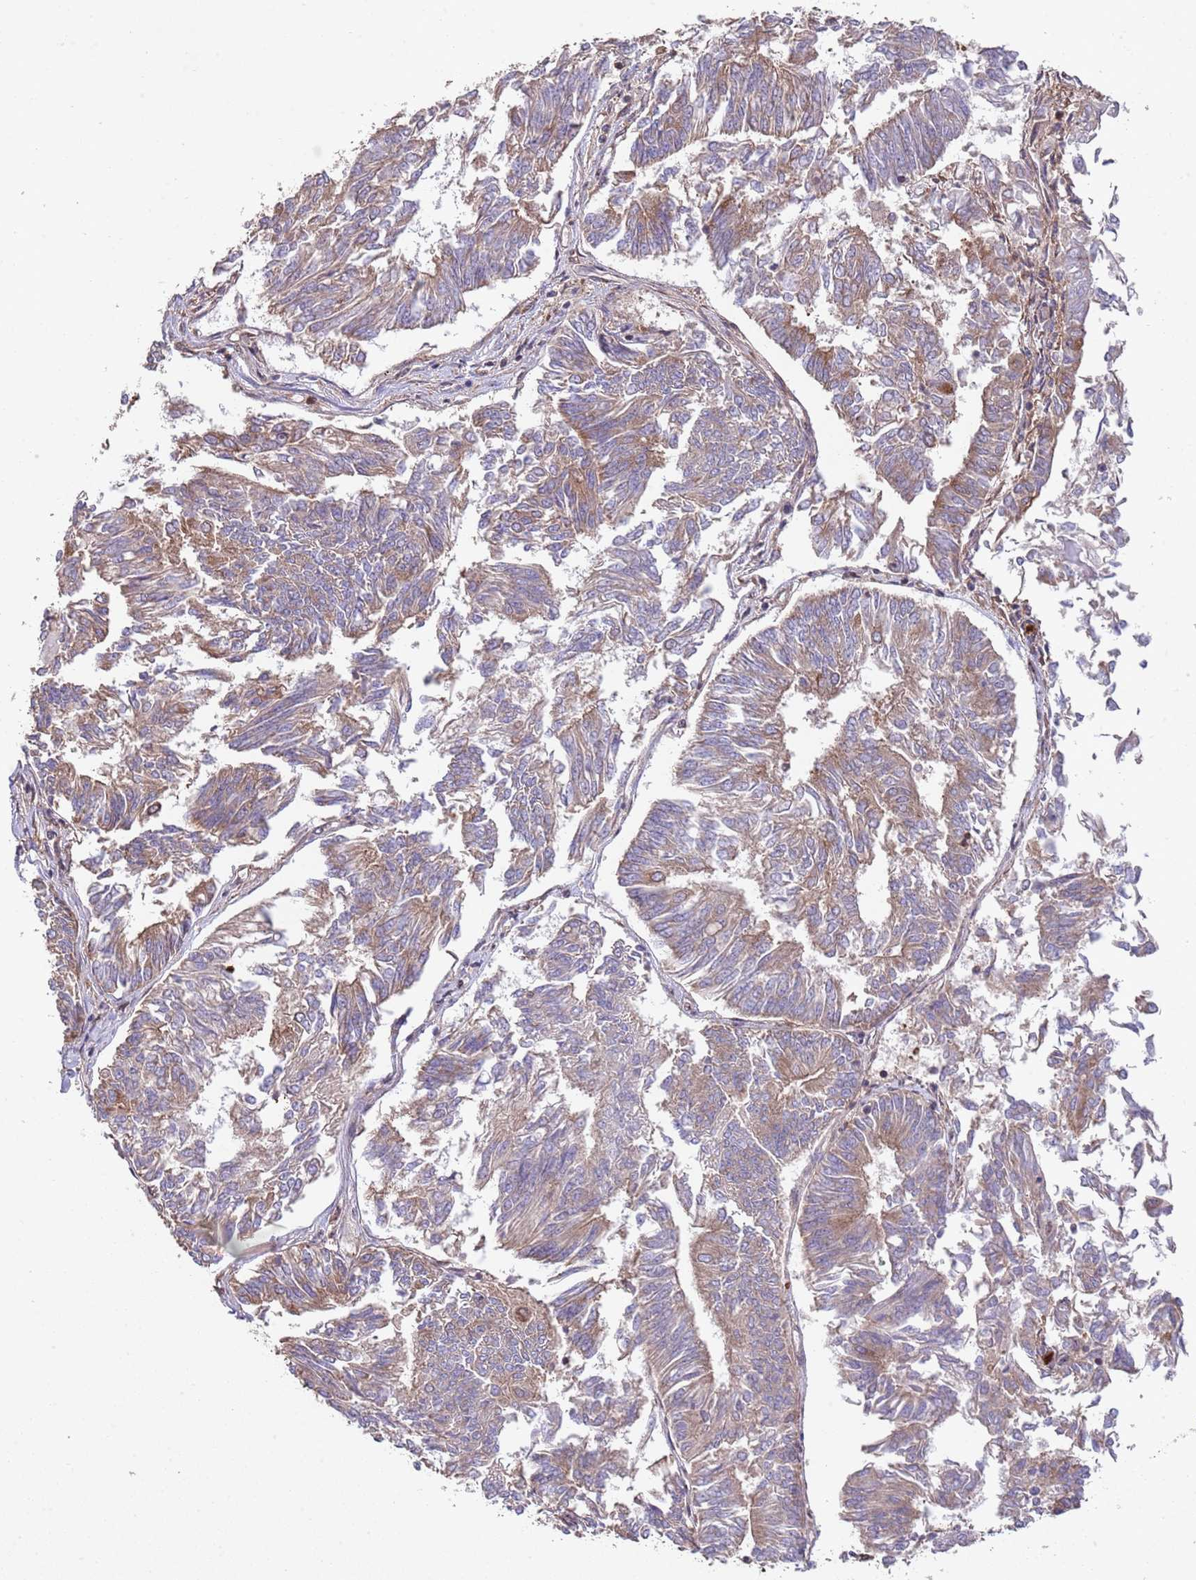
{"staining": {"intensity": "weak", "quantity": "25%-75%", "location": "cytoplasmic/membranous"}, "tissue": "endometrial cancer", "cell_type": "Tumor cells", "image_type": "cancer", "snomed": [{"axis": "morphology", "description": "Adenocarcinoma, NOS"}, {"axis": "topography", "description": "Endometrium"}], "caption": "DAB (3,3'-diaminobenzidine) immunohistochemical staining of human endometrial cancer shows weak cytoplasmic/membranous protein positivity in about 25%-75% of tumor cells.", "gene": "RNF19B", "patient": {"sex": "female", "age": 58}}